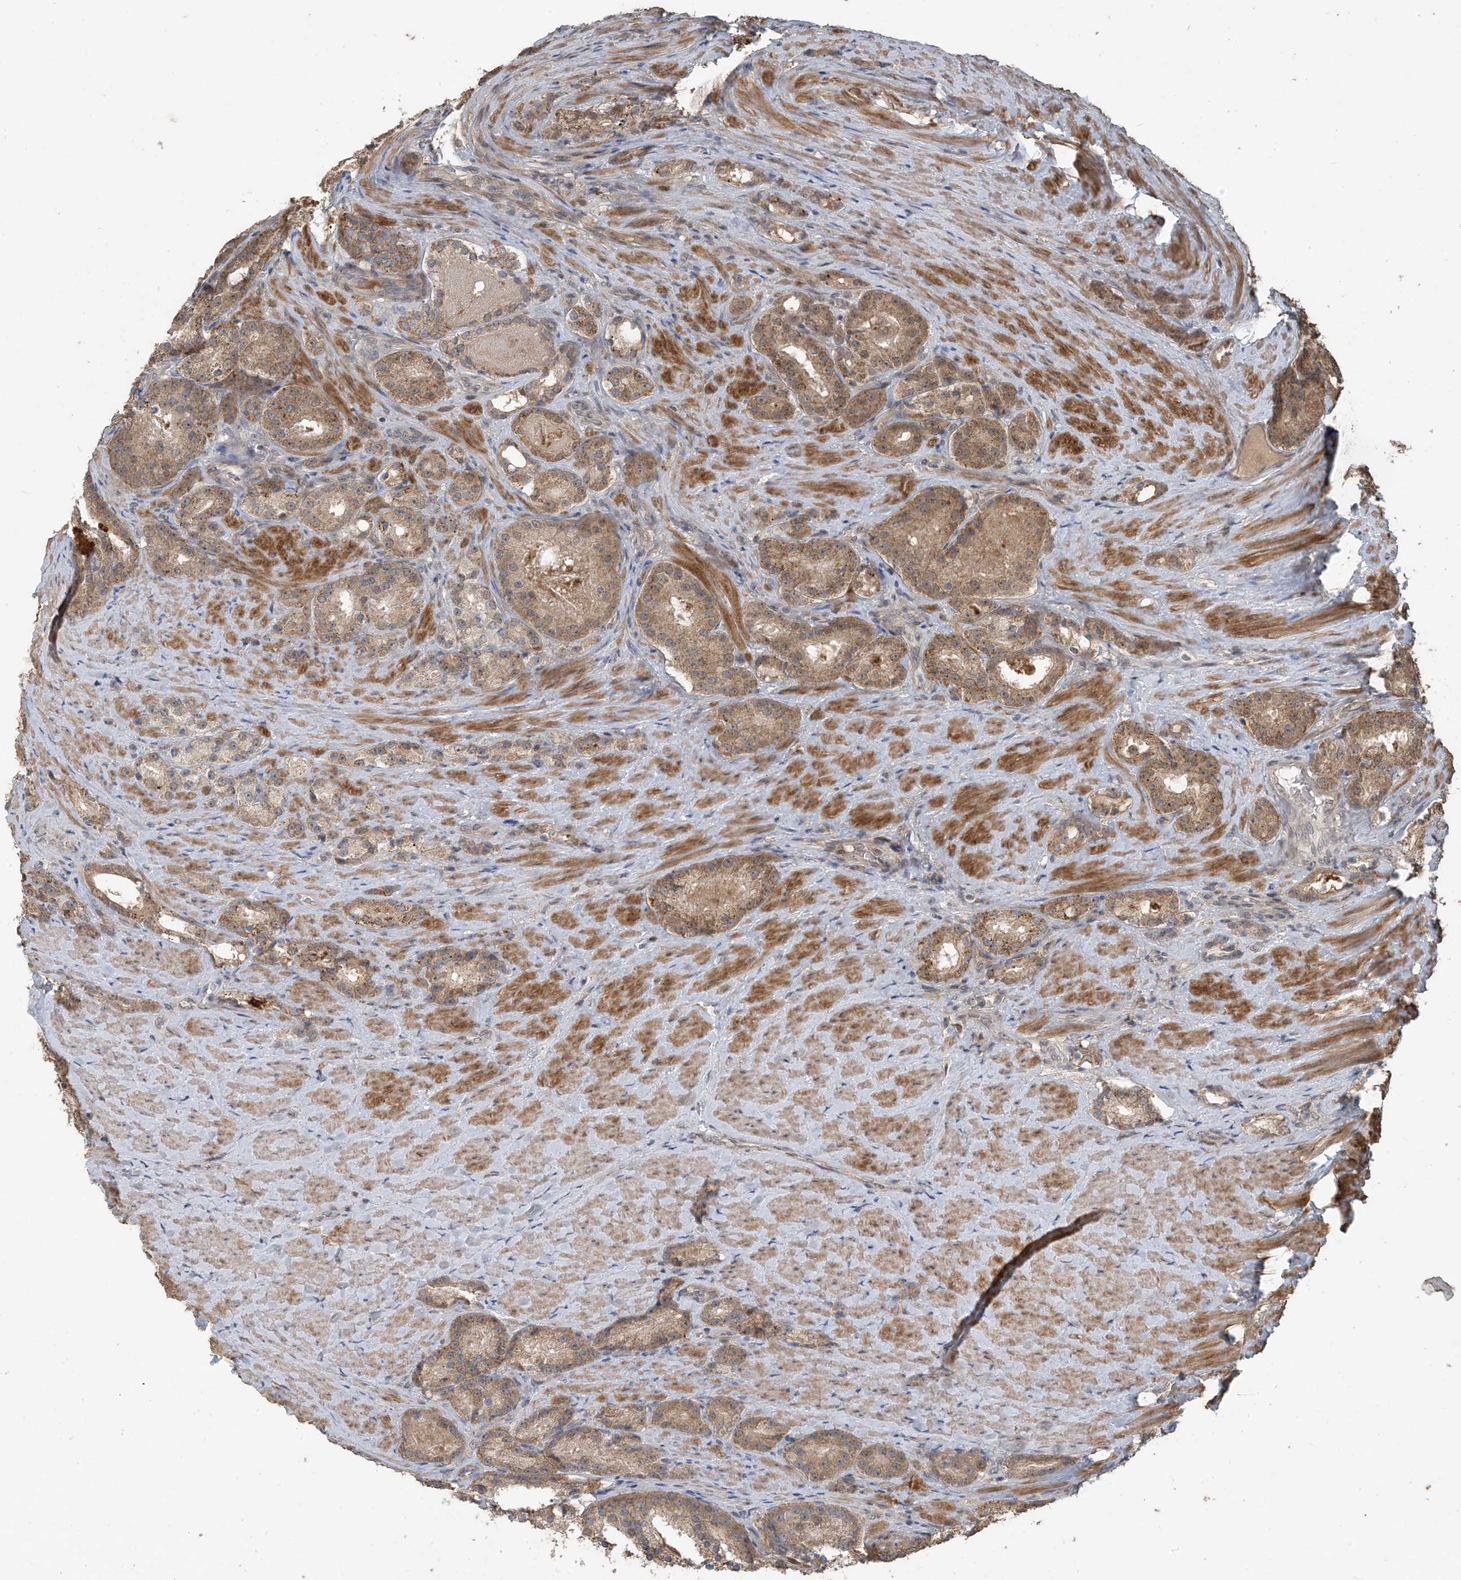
{"staining": {"intensity": "weak", "quantity": ">75%", "location": "cytoplasmic/membranous"}, "tissue": "prostate cancer", "cell_type": "Tumor cells", "image_type": "cancer", "snomed": [{"axis": "morphology", "description": "Adenocarcinoma, High grade"}, {"axis": "topography", "description": "Prostate"}], "caption": "A micrograph of human prostate cancer stained for a protein demonstrates weak cytoplasmic/membranous brown staining in tumor cells. (DAB (3,3'-diaminobenzidine) = brown stain, brightfield microscopy at high magnification).", "gene": "ZC3H12A", "patient": {"sex": "male", "age": 60}}